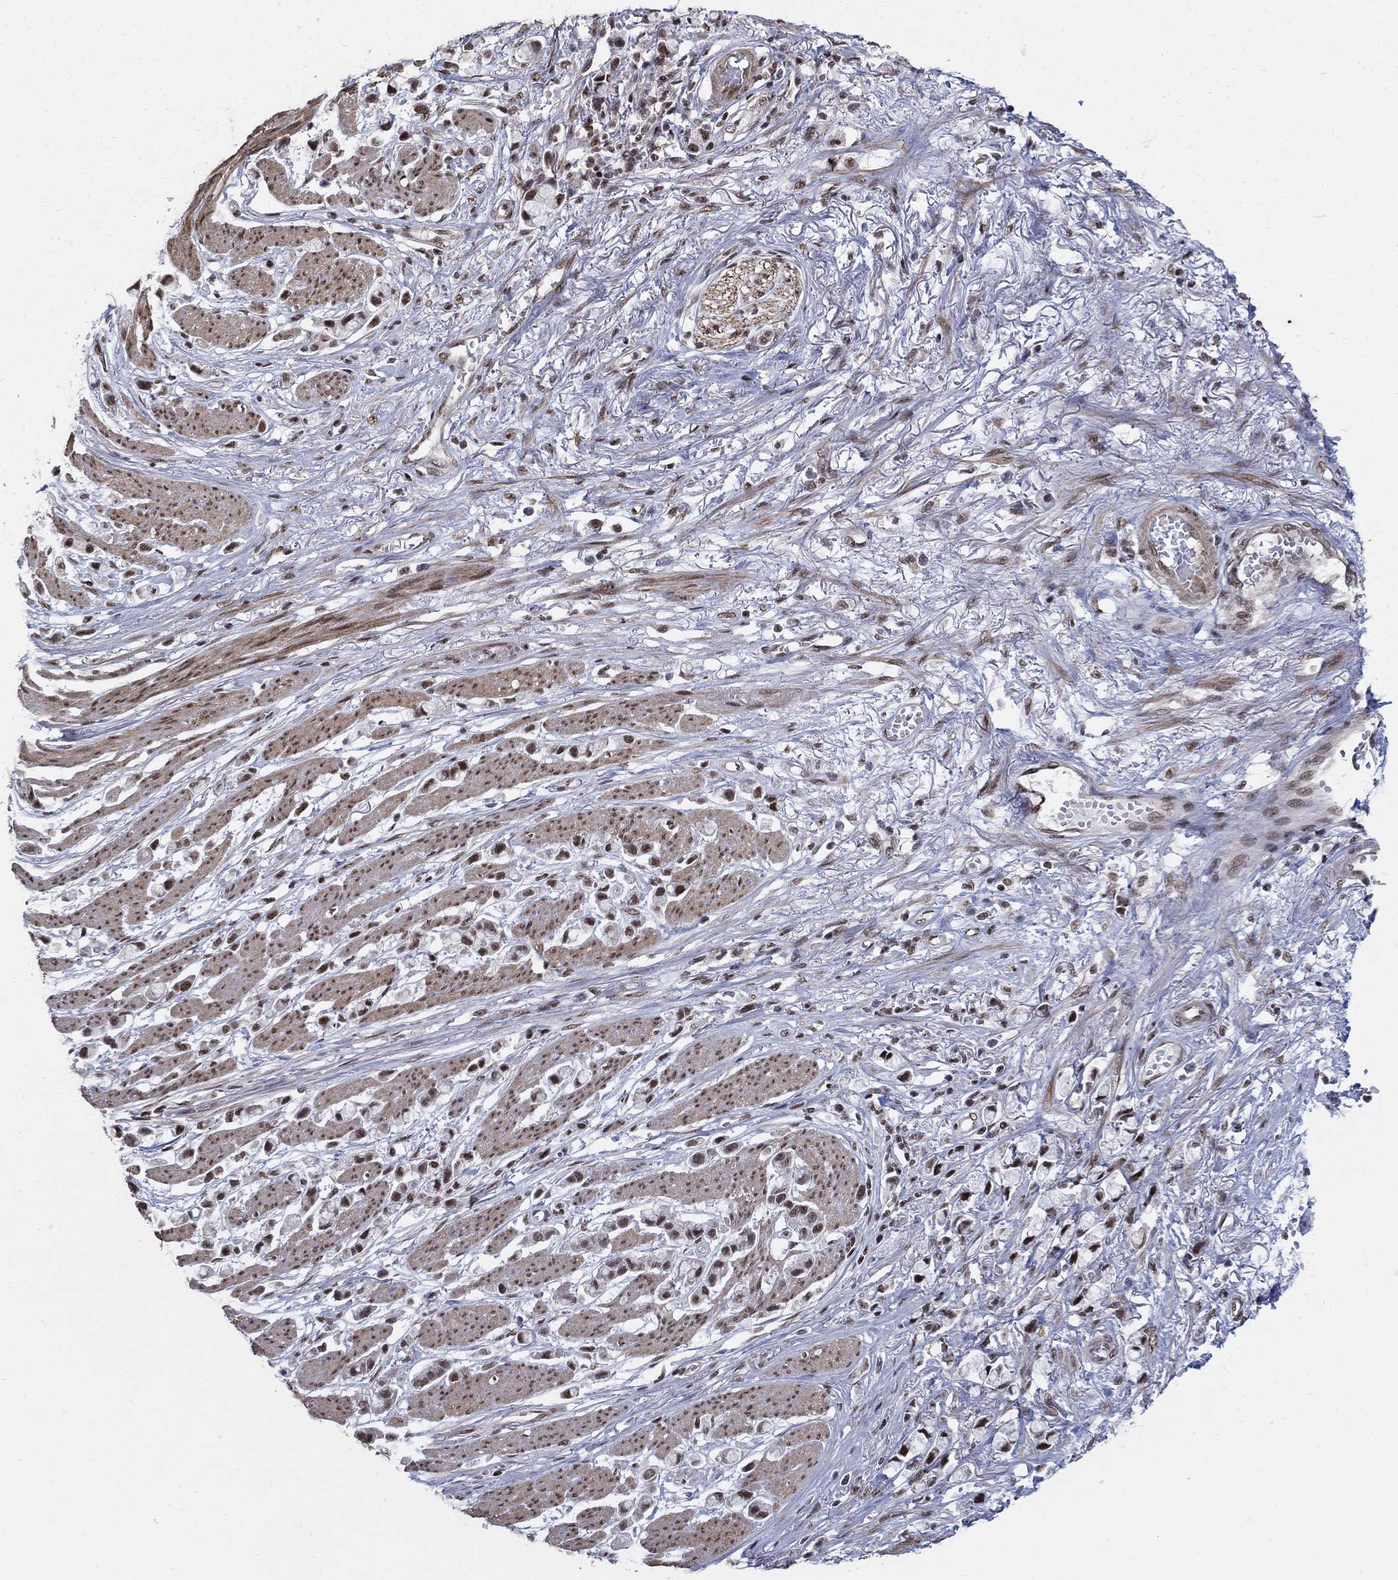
{"staining": {"intensity": "moderate", "quantity": ">75%", "location": "nuclear"}, "tissue": "stomach cancer", "cell_type": "Tumor cells", "image_type": "cancer", "snomed": [{"axis": "morphology", "description": "Adenocarcinoma, NOS"}, {"axis": "topography", "description": "Stomach"}], "caption": "Immunohistochemistry (IHC) of human stomach cancer shows medium levels of moderate nuclear positivity in approximately >75% of tumor cells.", "gene": "PNISR", "patient": {"sex": "female", "age": 81}}